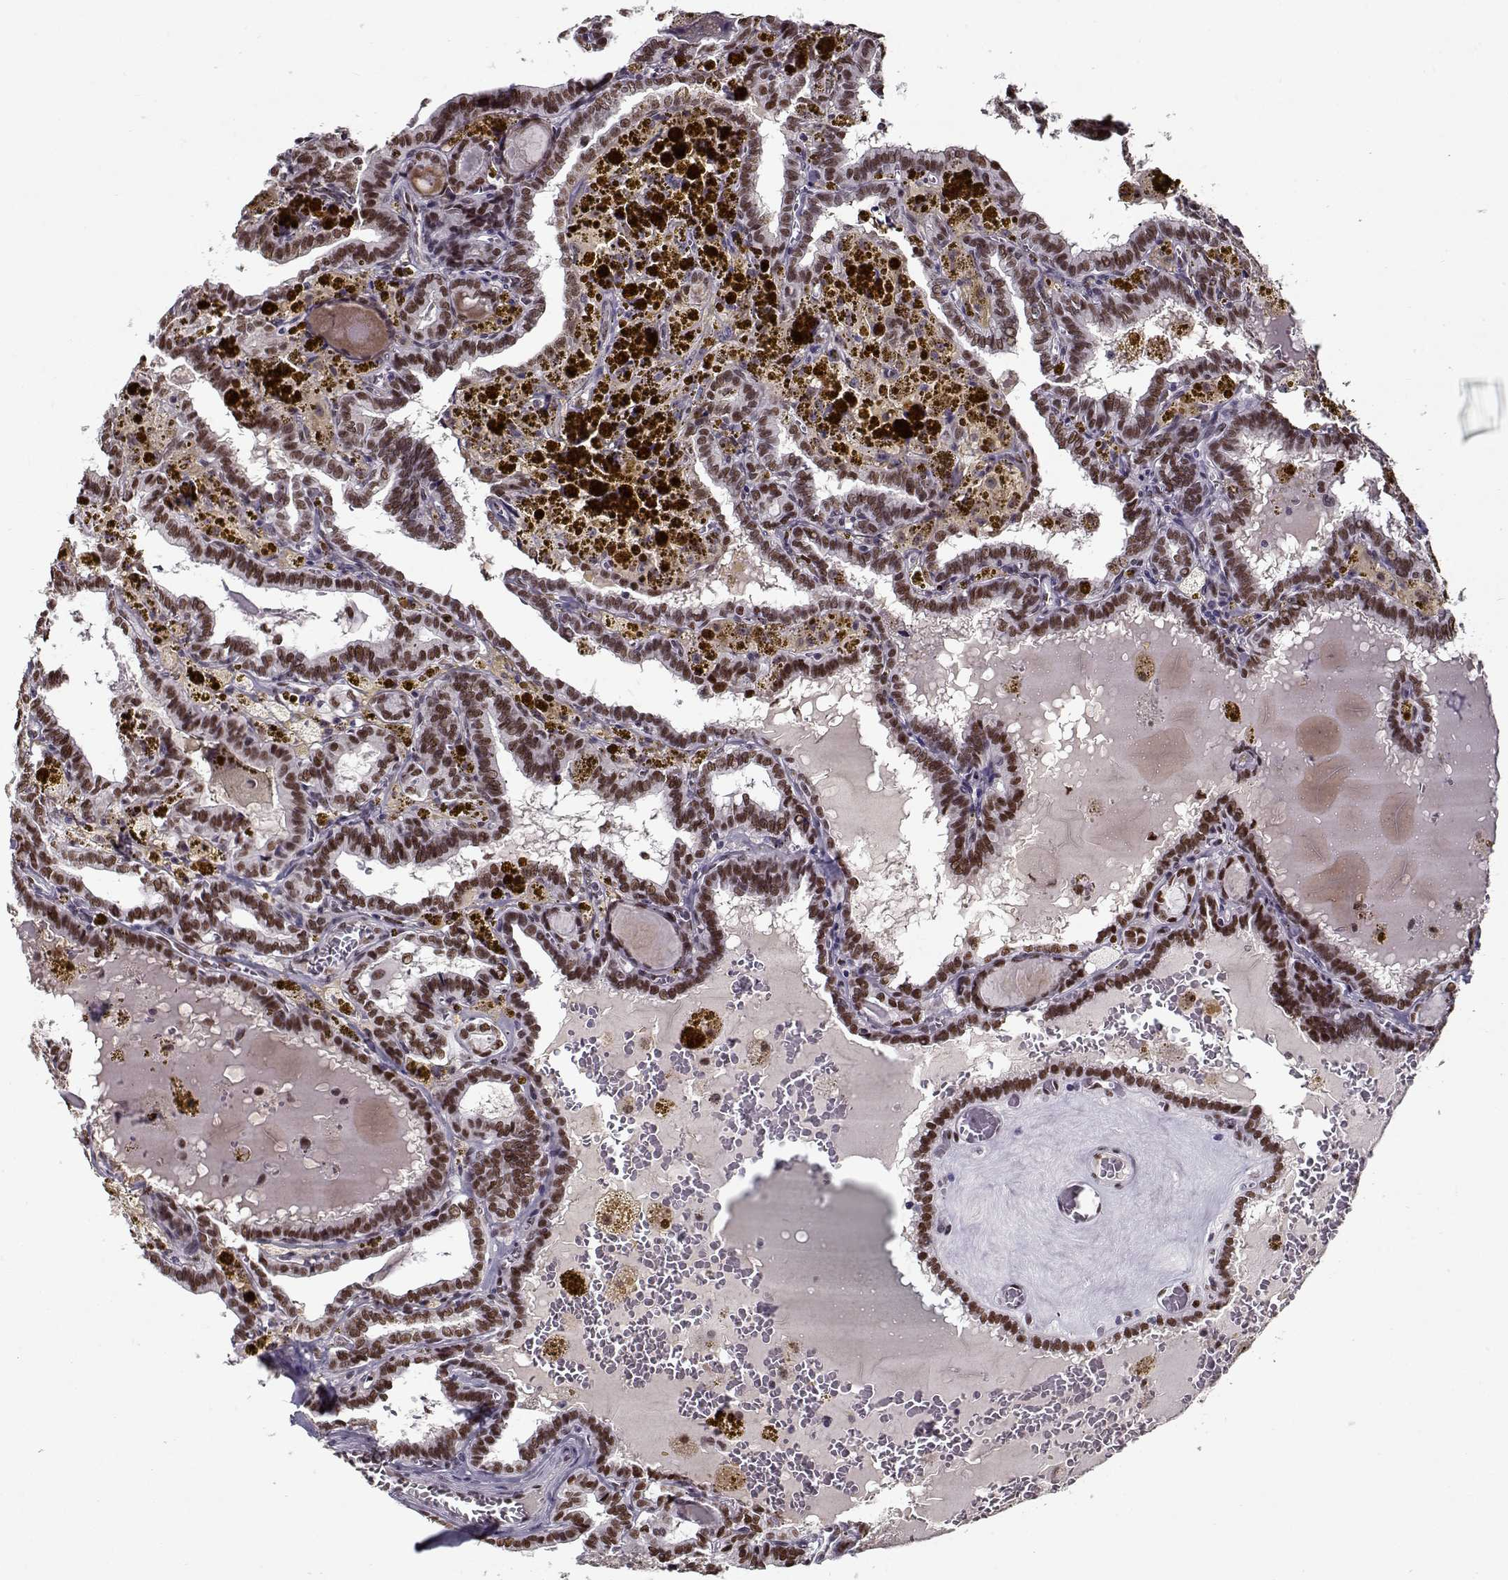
{"staining": {"intensity": "moderate", "quantity": ">75%", "location": "nuclear"}, "tissue": "thyroid cancer", "cell_type": "Tumor cells", "image_type": "cancer", "snomed": [{"axis": "morphology", "description": "Papillary adenocarcinoma, NOS"}, {"axis": "topography", "description": "Thyroid gland"}], "caption": "A brown stain highlights moderate nuclear expression of a protein in thyroid cancer (papillary adenocarcinoma) tumor cells.", "gene": "PRMT8", "patient": {"sex": "female", "age": 39}}